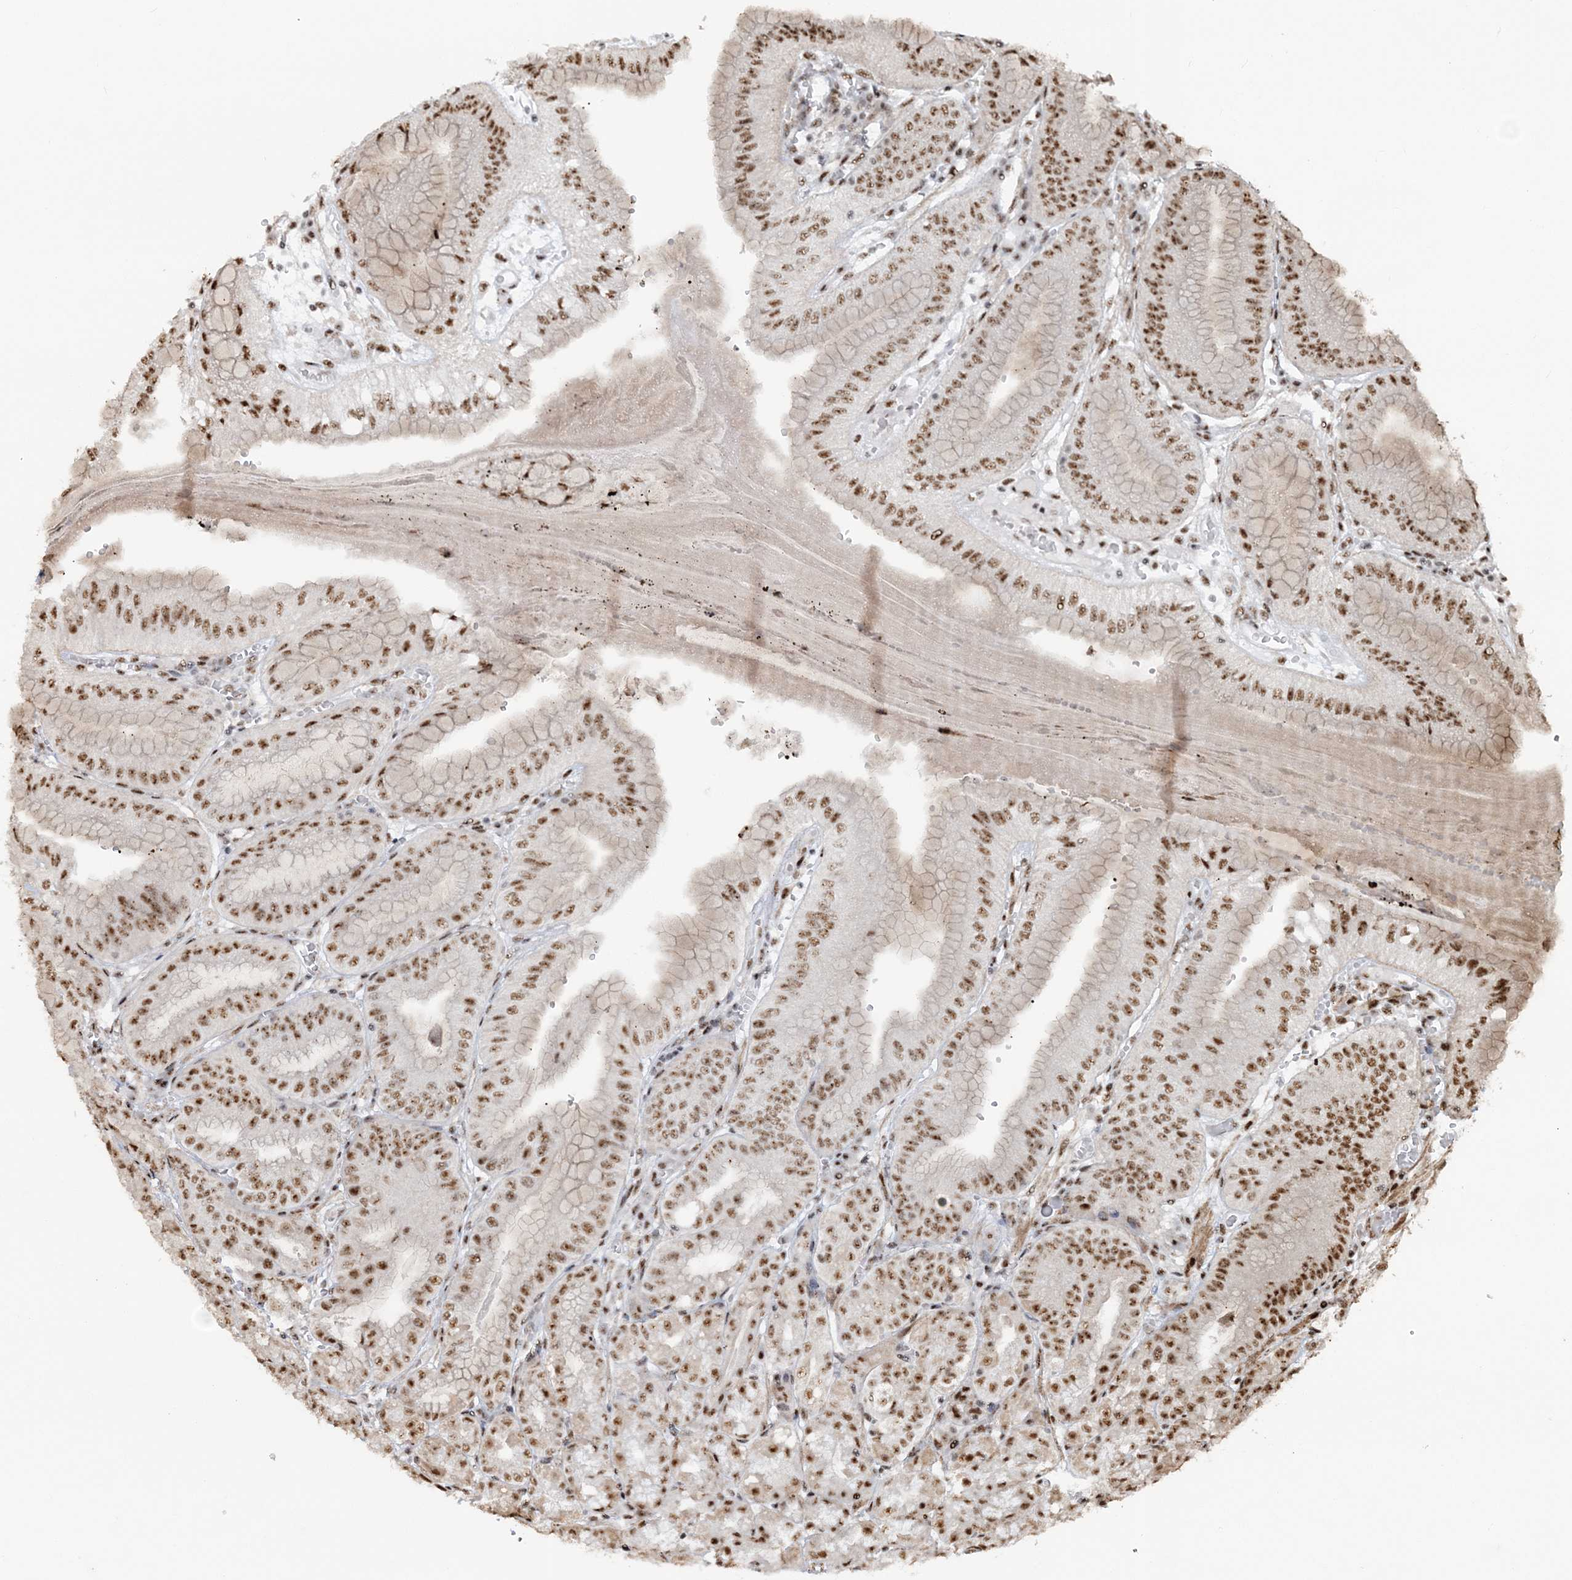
{"staining": {"intensity": "strong", "quantity": ">75%", "location": "nuclear"}, "tissue": "stomach", "cell_type": "Glandular cells", "image_type": "normal", "snomed": [{"axis": "morphology", "description": "Normal tissue, NOS"}, {"axis": "topography", "description": "Stomach, lower"}], "caption": "Immunohistochemical staining of unremarkable human stomach displays >75% levels of strong nuclear protein staining in about >75% of glandular cells.", "gene": "EXOSC8", "patient": {"sex": "male", "age": 71}}